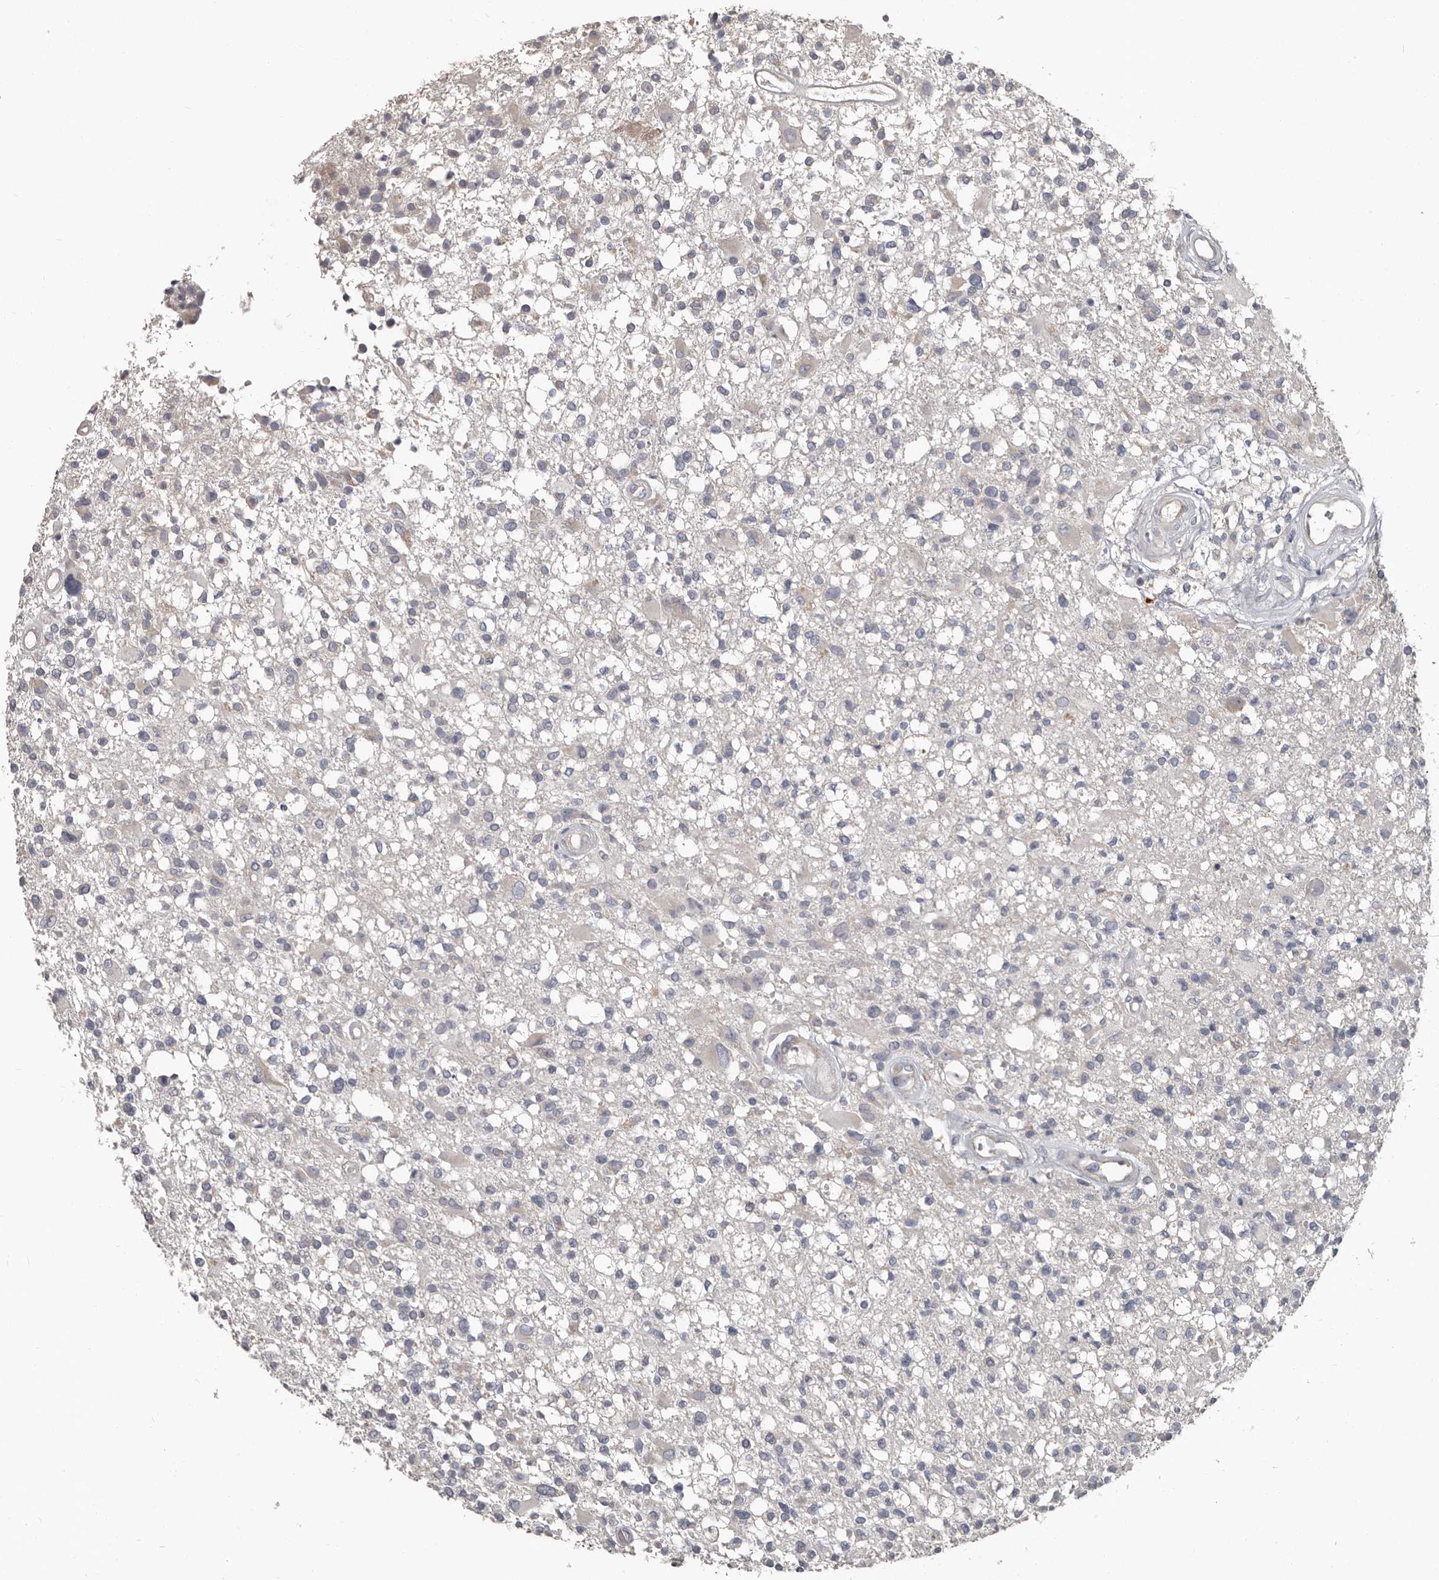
{"staining": {"intensity": "negative", "quantity": "none", "location": "none"}, "tissue": "glioma", "cell_type": "Tumor cells", "image_type": "cancer", "snomed": [{"axis": "morphology", "description": "Glioma, malignant, High grade"}, {"axis": "morphology", "description": "Glioblastoma, NOS"}, {"axis": "topography", "description": "Brain"}], "caption": "IHC micrograph of human glioblastoma stained for a protein (brown), which shows no staining in tumor cells.", "gene": "CA6", "patient": {"sex": "male", "age": 60}}